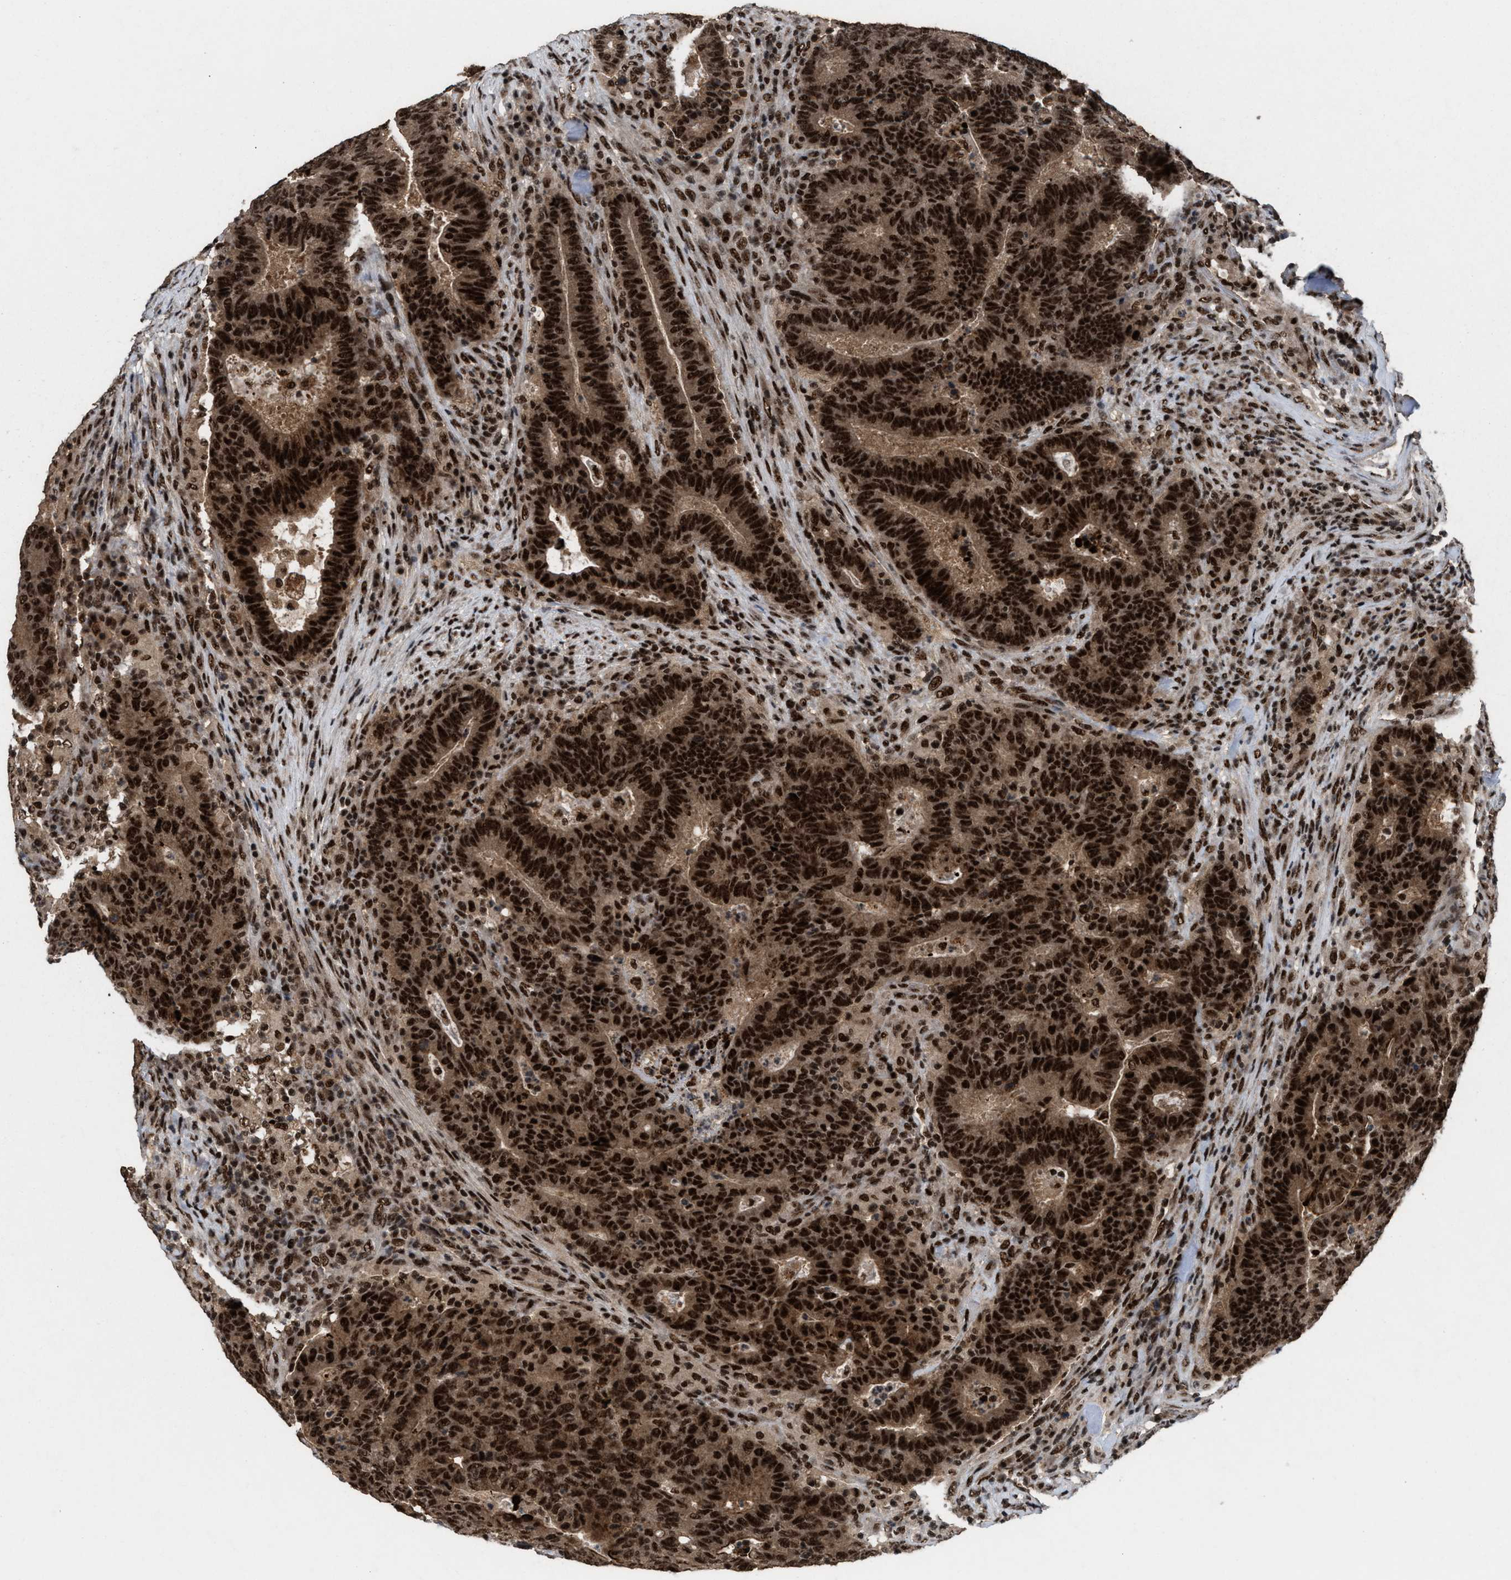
{"staining": {"intensity": "strong", "quantity": ">75%", "location": "cytoplasmic/membranous,nuclear"}, "tissue": "colorectal cancer", "cell_type": "Tumor cells", "image_type": "cancer", "snomed": [{"axis": "morphology", "description": "Adenocarcinoma, NOS"}, {"axis": "topography", "description": "Colon"}], "caption": "Brown immunohistochemical staining in colorectal cancer demonstrates strong cytoplasmic/membranous and nuclear expression in about >75% of tumor cells.", "gene": "PRPF4", "patient": {"sex": "female", "age": 75}}